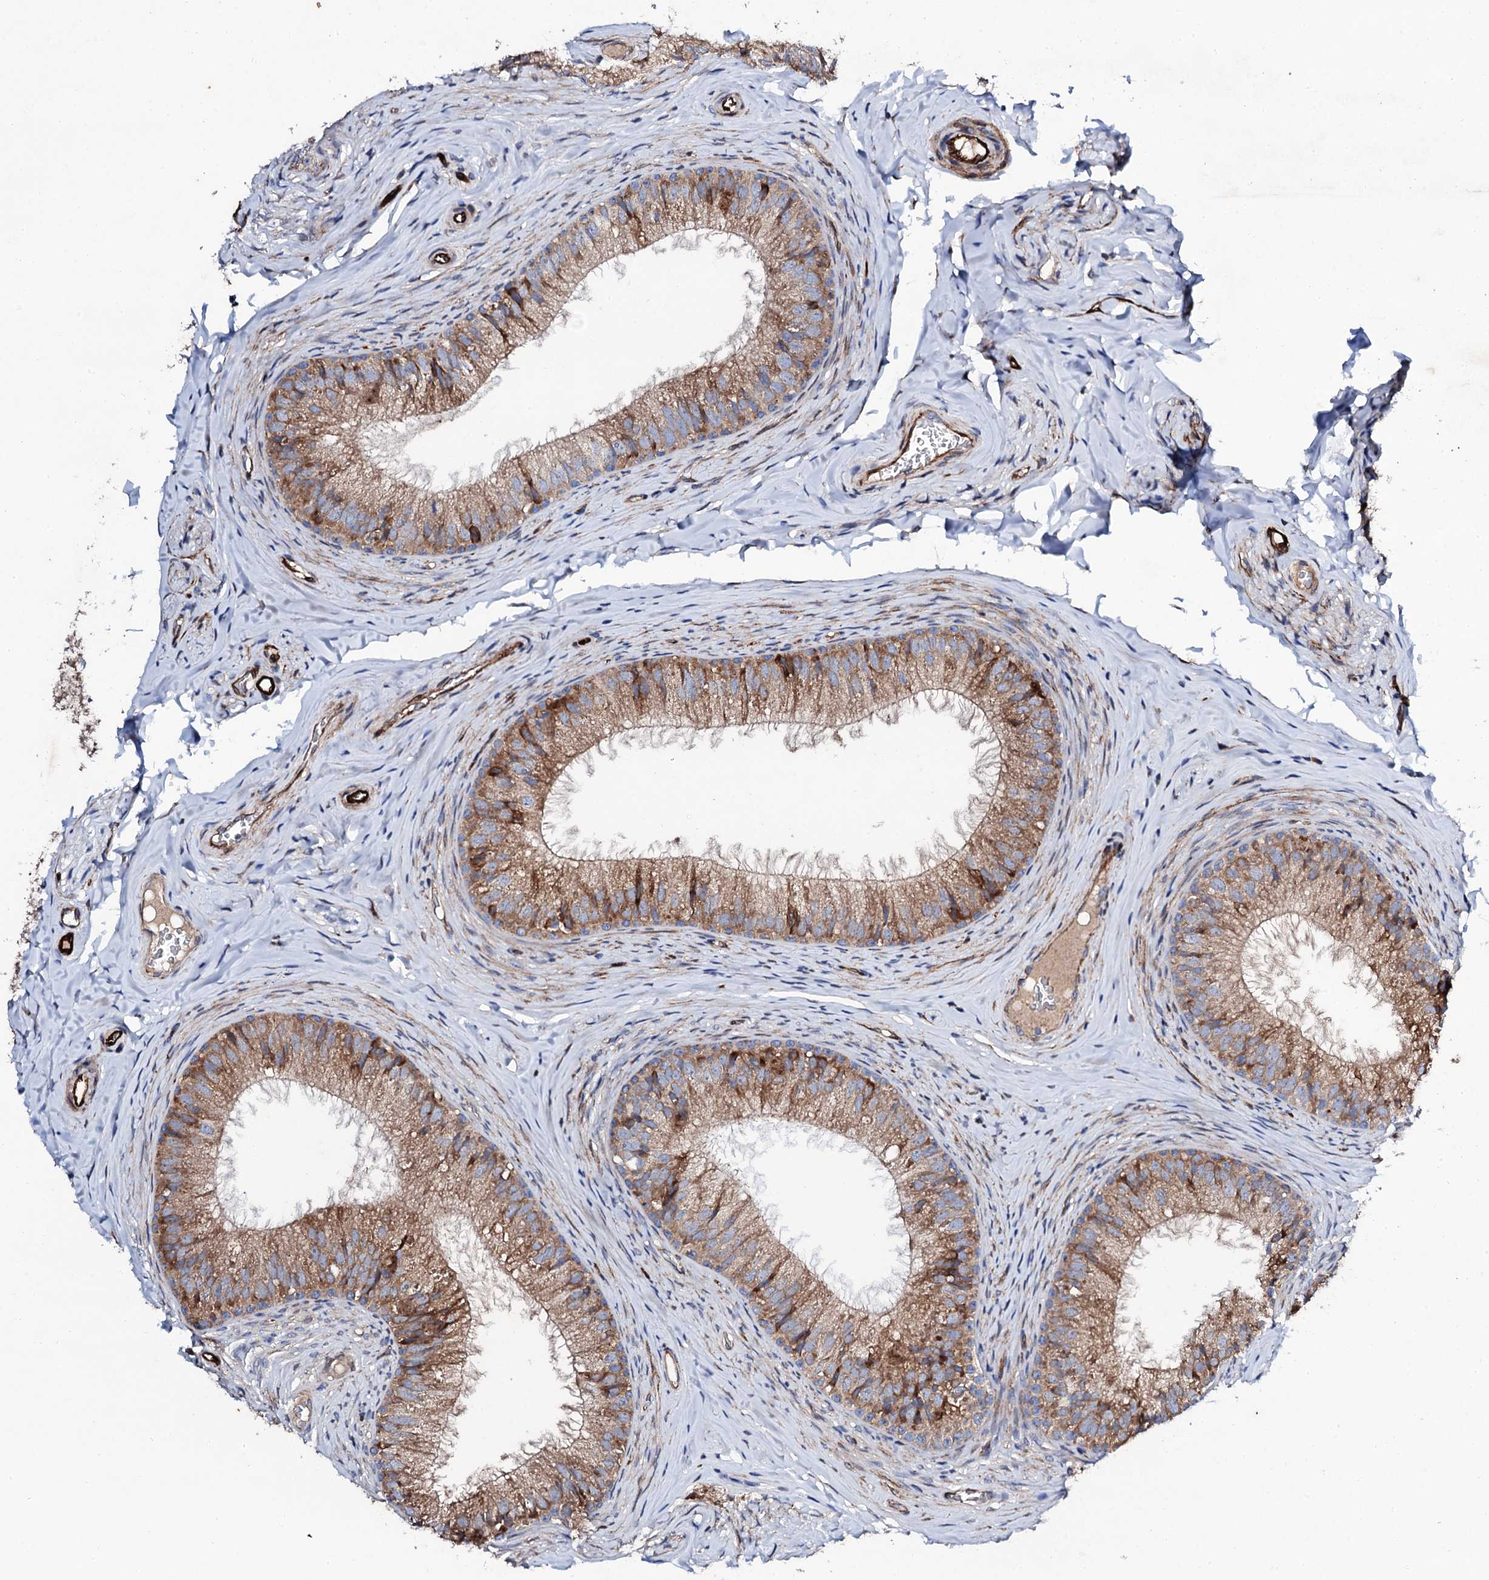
{"staining": {"intensity": "moderate", "quantity": ">75%", "location": "cytoplasmic/membranous"}, "tissue": "epididymis", "cell_type": "Glandular cells", "image_type": "normal", "snomed": [{"axis": "morphology", "description": "Normal tissue, NOS"}, {"axis": "topography", "description": "Epididymis"}], "caption": "A histopathology image of epididymis stained for a protein exhibits moderate cytoplasmic/membranous brown staining in glandular cells.", "gene": "DBX1", "patient": {"sex": "male", "age": 34}}